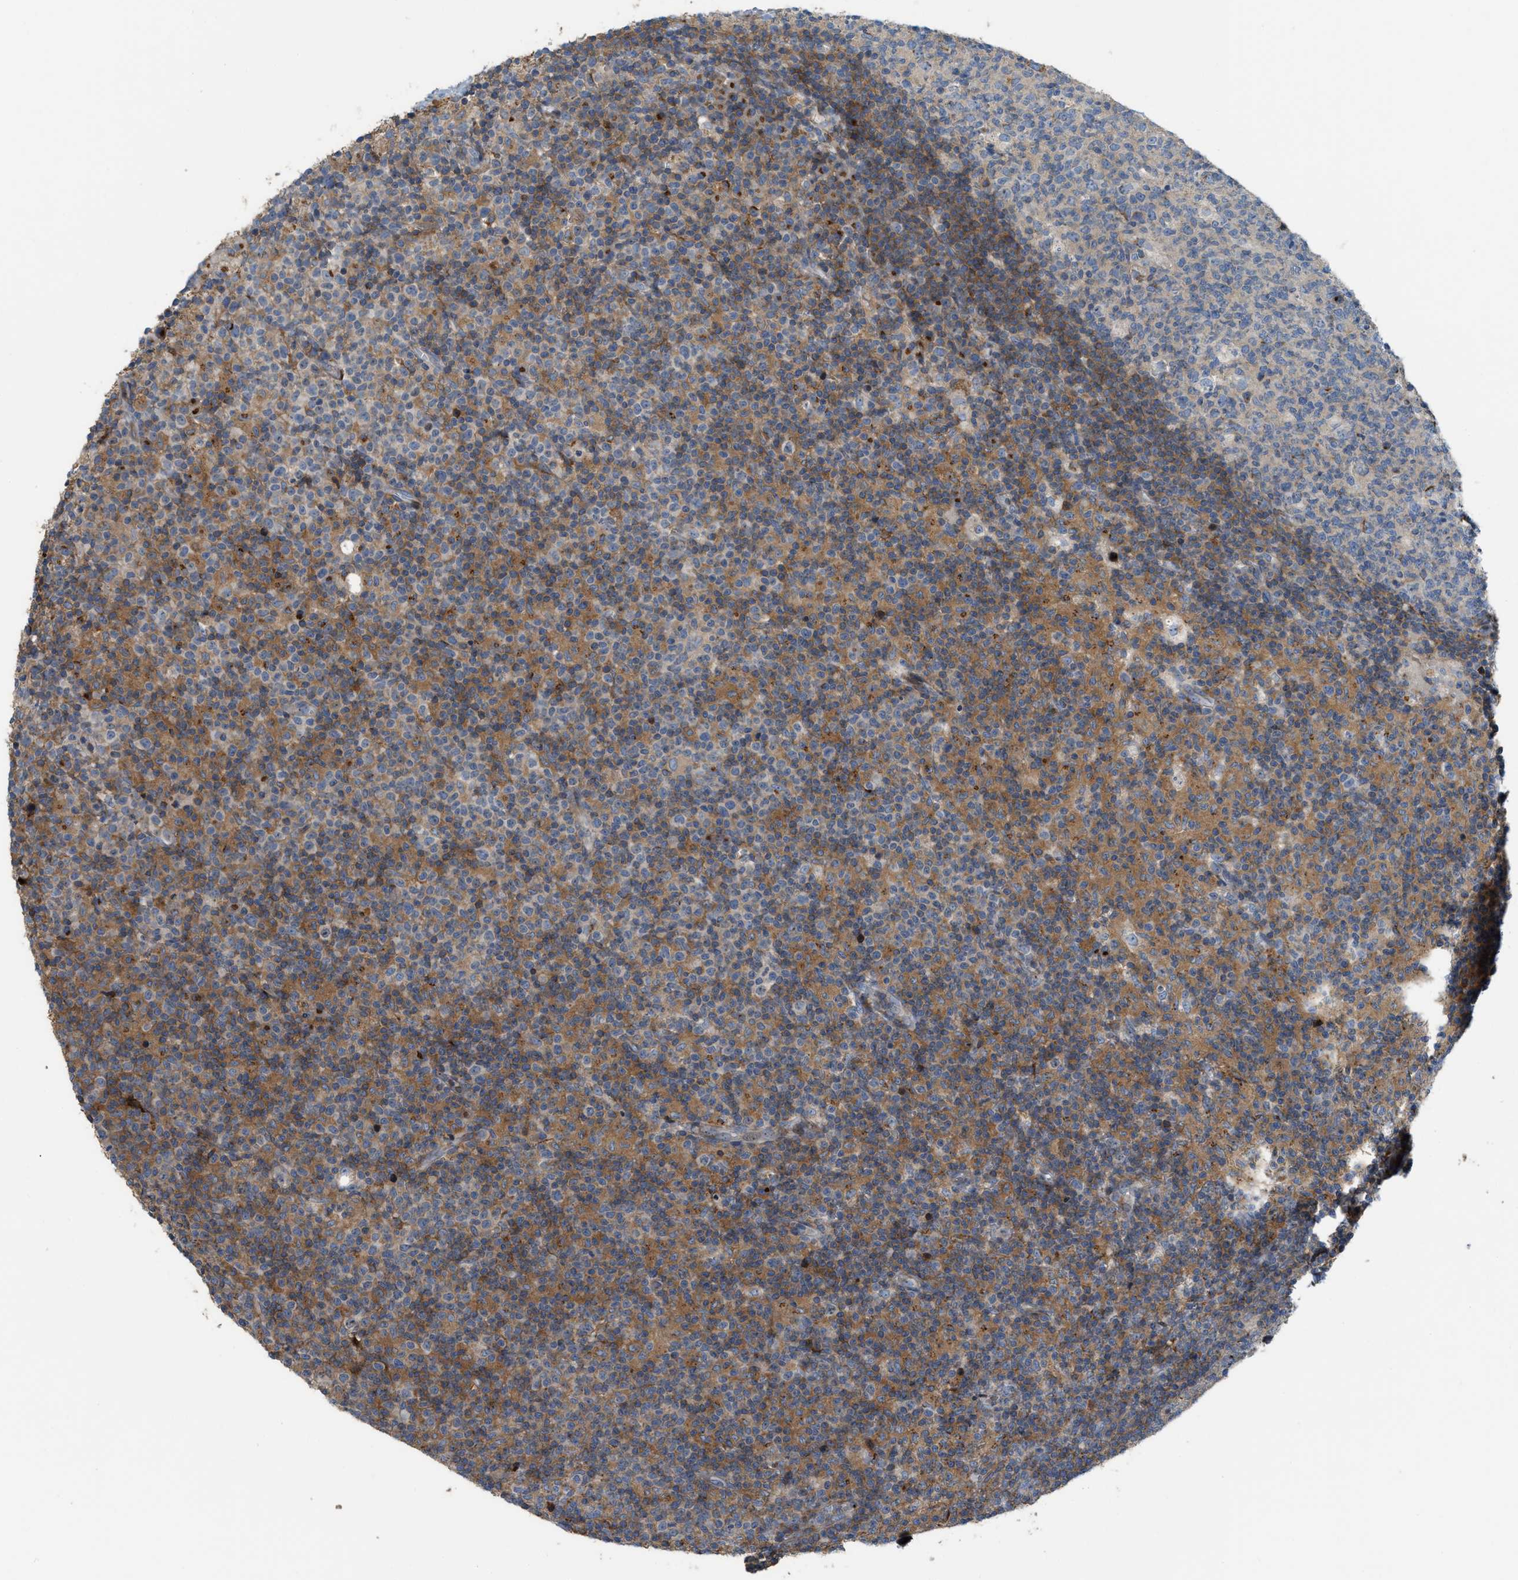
{"staining": {"intensity": "negative", "quantity": "none", "location": "none"}, "tissue": "lymph node", "cell_type": "Germinal center cells", "image_type": "normal", "snomed": [{"axis": "morphology", "description": "Normal tissue, NOS"}, {"axis": "morphology", "description": "Inflammation, NOS"}, {"axis": "topography", "description": "Lymph node"}], "caption": "Lymph node stained for a protein using IHC displays no positivity germinal center cells.", "gene": "DIPK1A", "patient": {"sex": "male", "age": 55}}